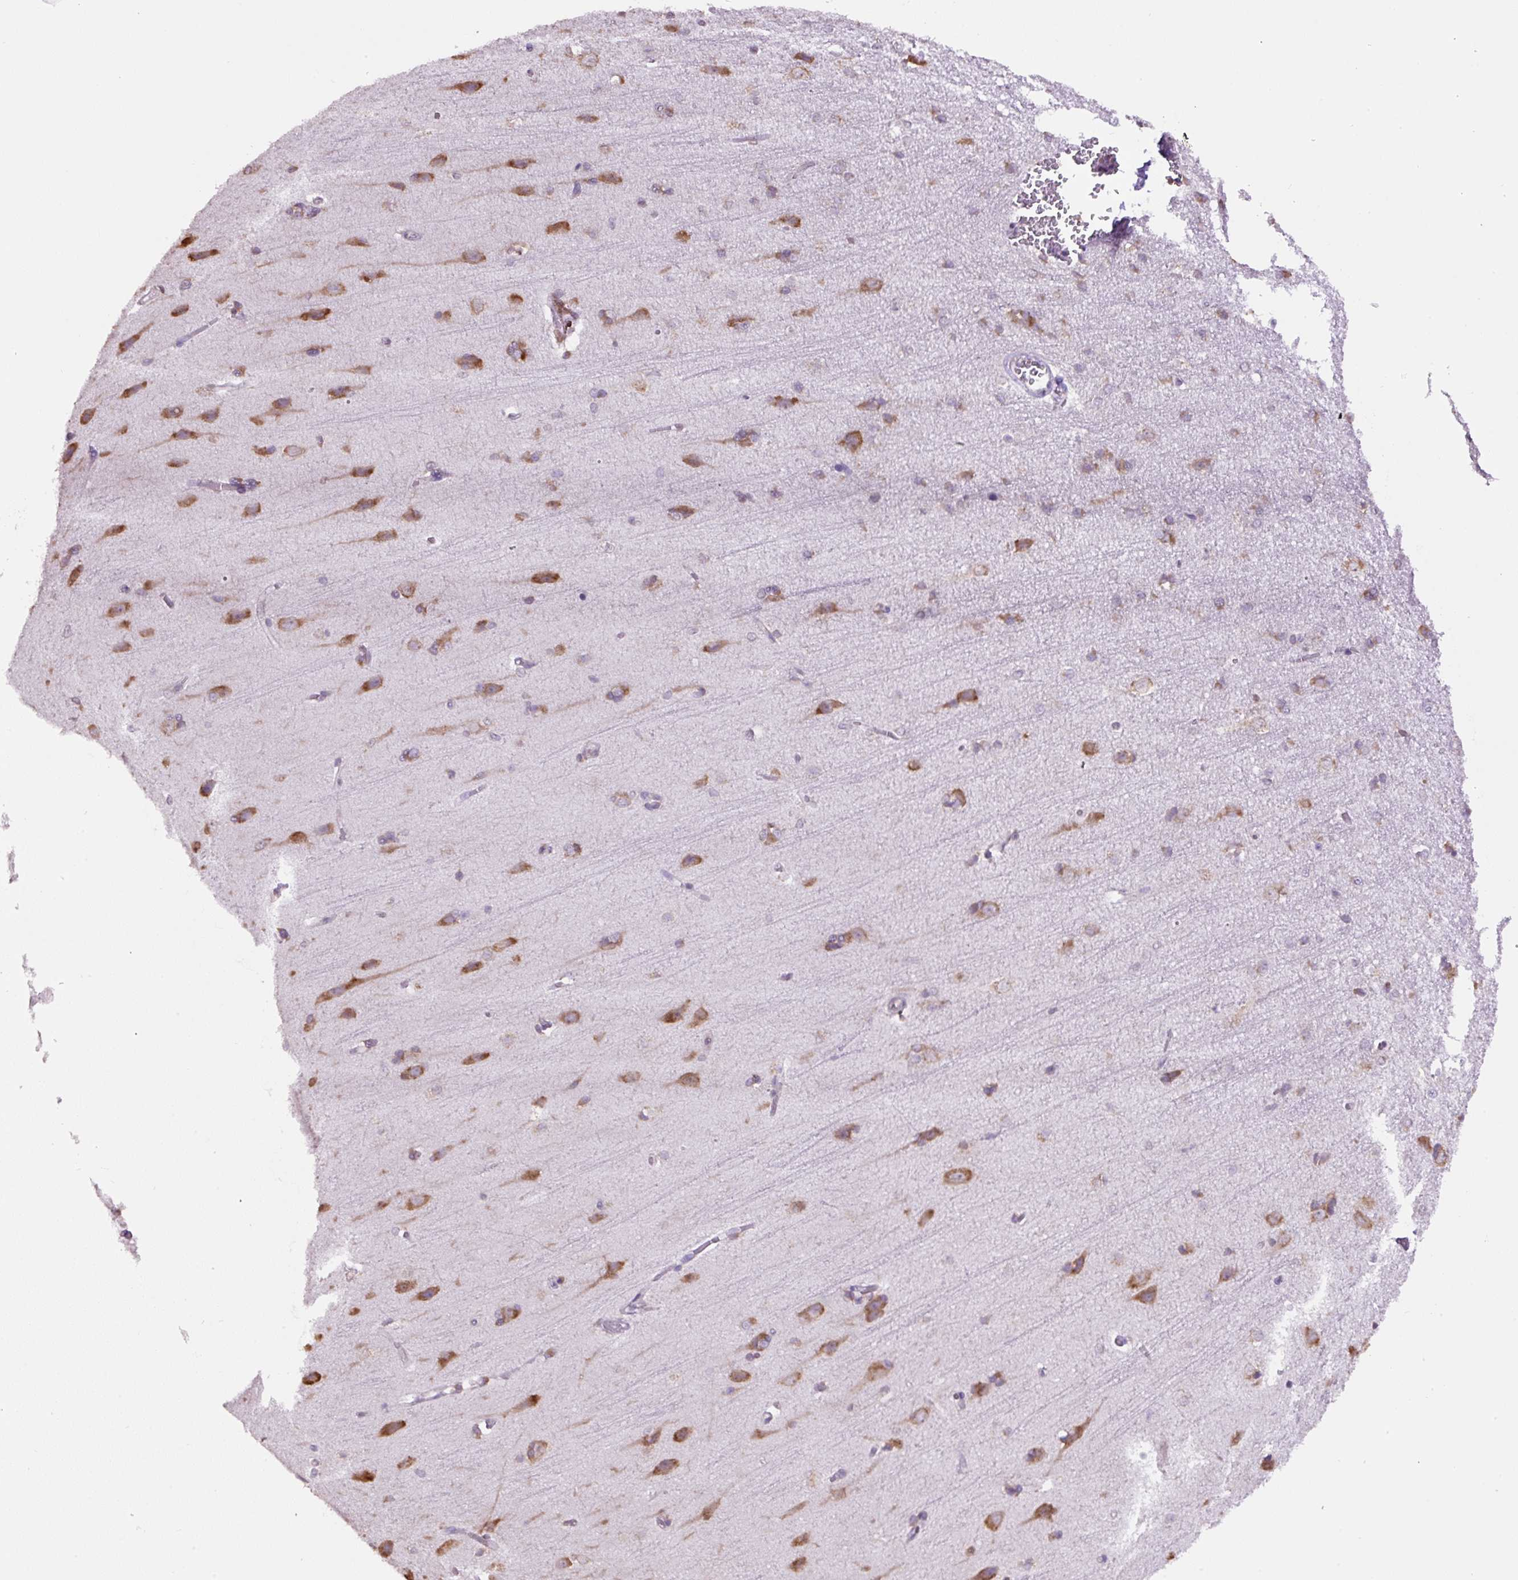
{"staining": {"intensity": "negative", "quantity": "none", "location": "none"}, "tissue": "cerebral cortex", "cell_type": "Endothelial cells", "image_type": "normal", "snomed": [{"axis": "morphology", "description": "Normal tissue, NOS"}, {"axis": "topography", "description": "Cerebral cortex"}], "caption": "This is an immunohistochemistry micrograph of unremarkable human cerebral cortex. There is no staining in endothelial cells.", "gene": "RPS23", "patient": {"sex": "male", "age": 37}}